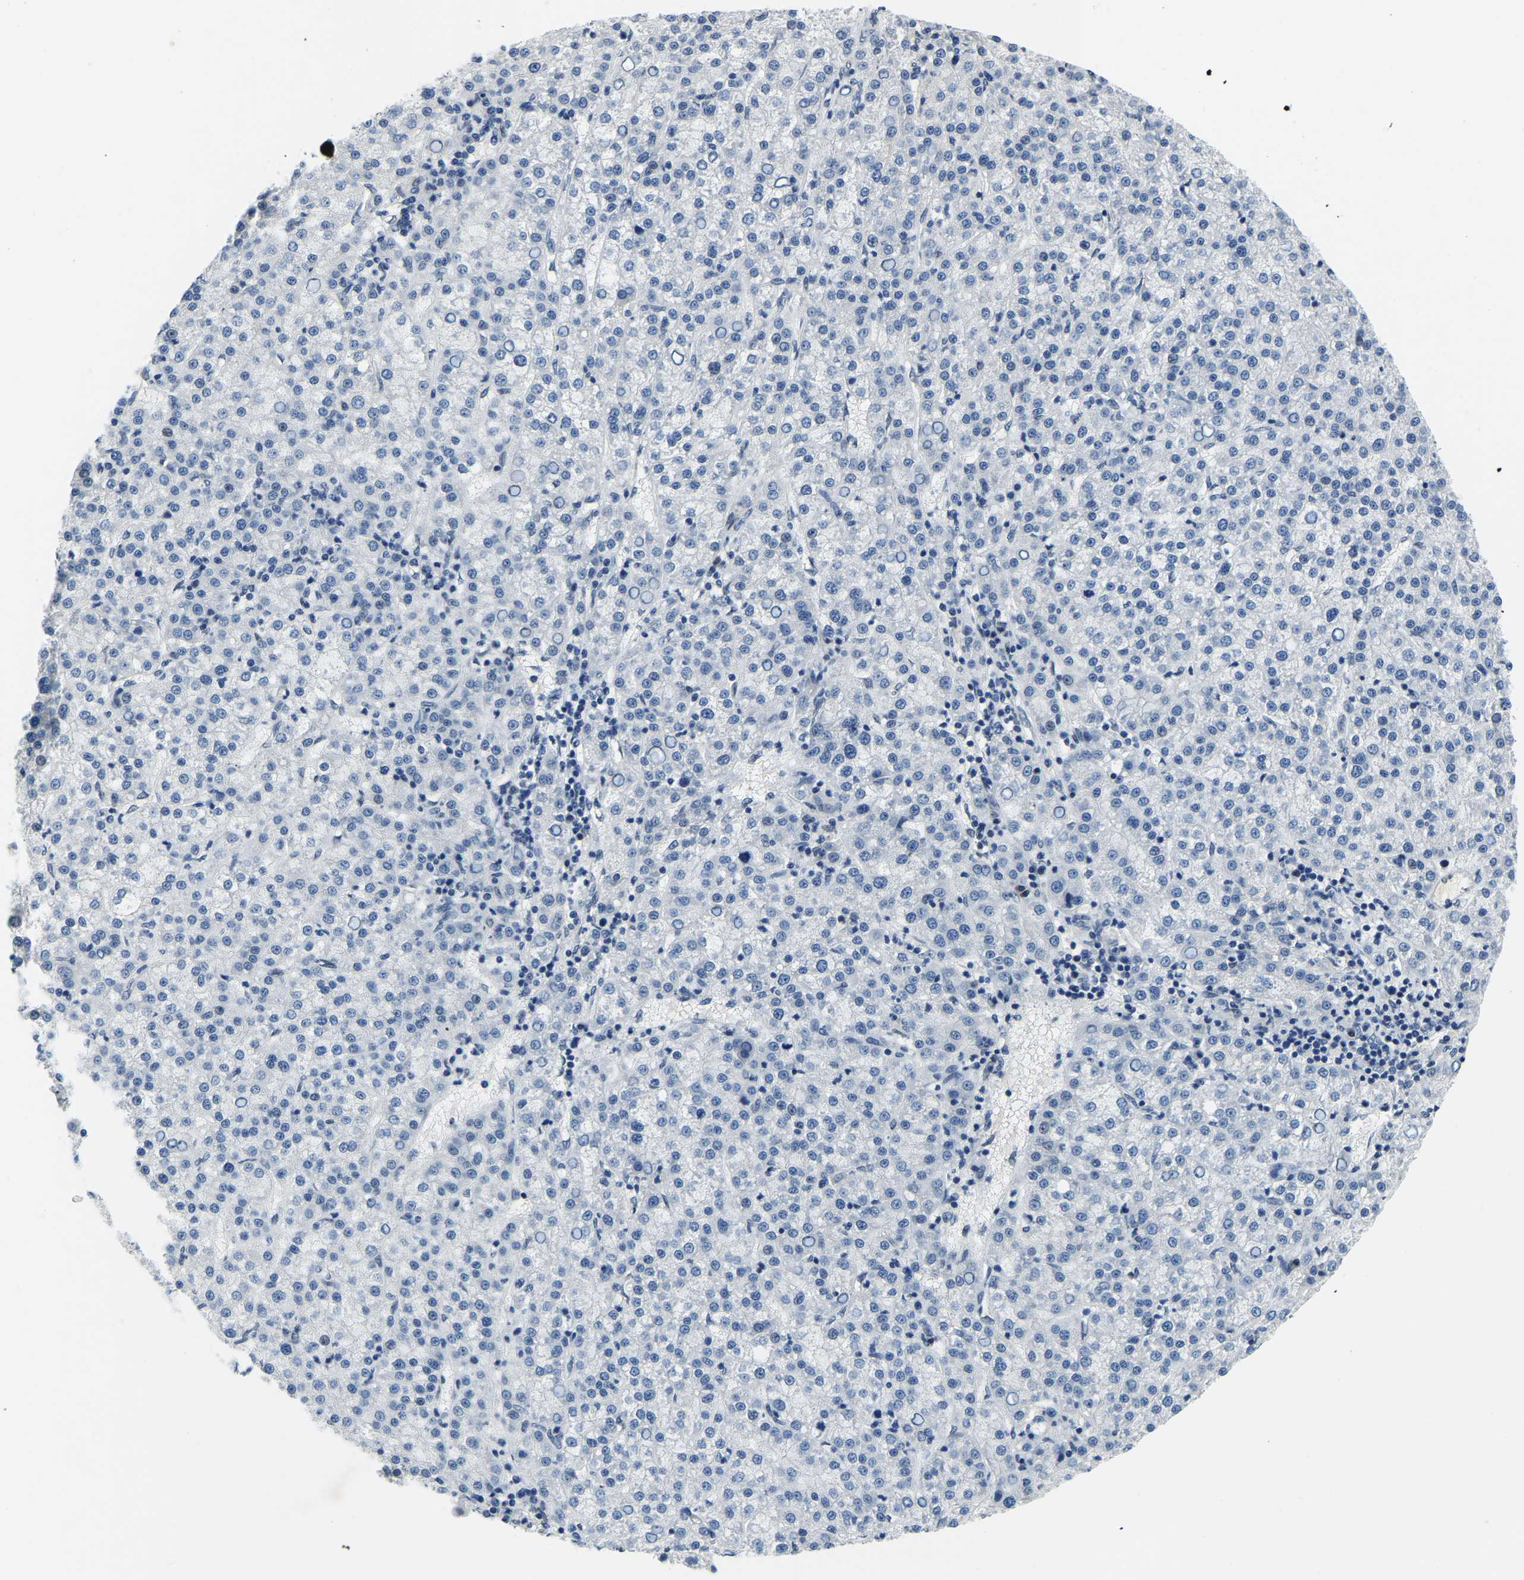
{"staining": {"intensity": "negative", "quantity": "none", "location": "none"}, "tissue": "liver cancer", "cell_type": "Tumor cells", "image_type": "cancer", "snomed": [{"axis": "morphology", "description": "Carcinoma, Hepatocellular, NOS"}, {"axis": "topography", "description": "Liver"}], "caption": "High power microscopy image of an immunohistochemistry (IHC) histopathology image of hepatocellular carcinoma (liver), revealing no significant staining in tumor cells. Nuclei are stained in blue.", "gene": "RANBP2", "patient": {"sex": "female", "age": 58}}